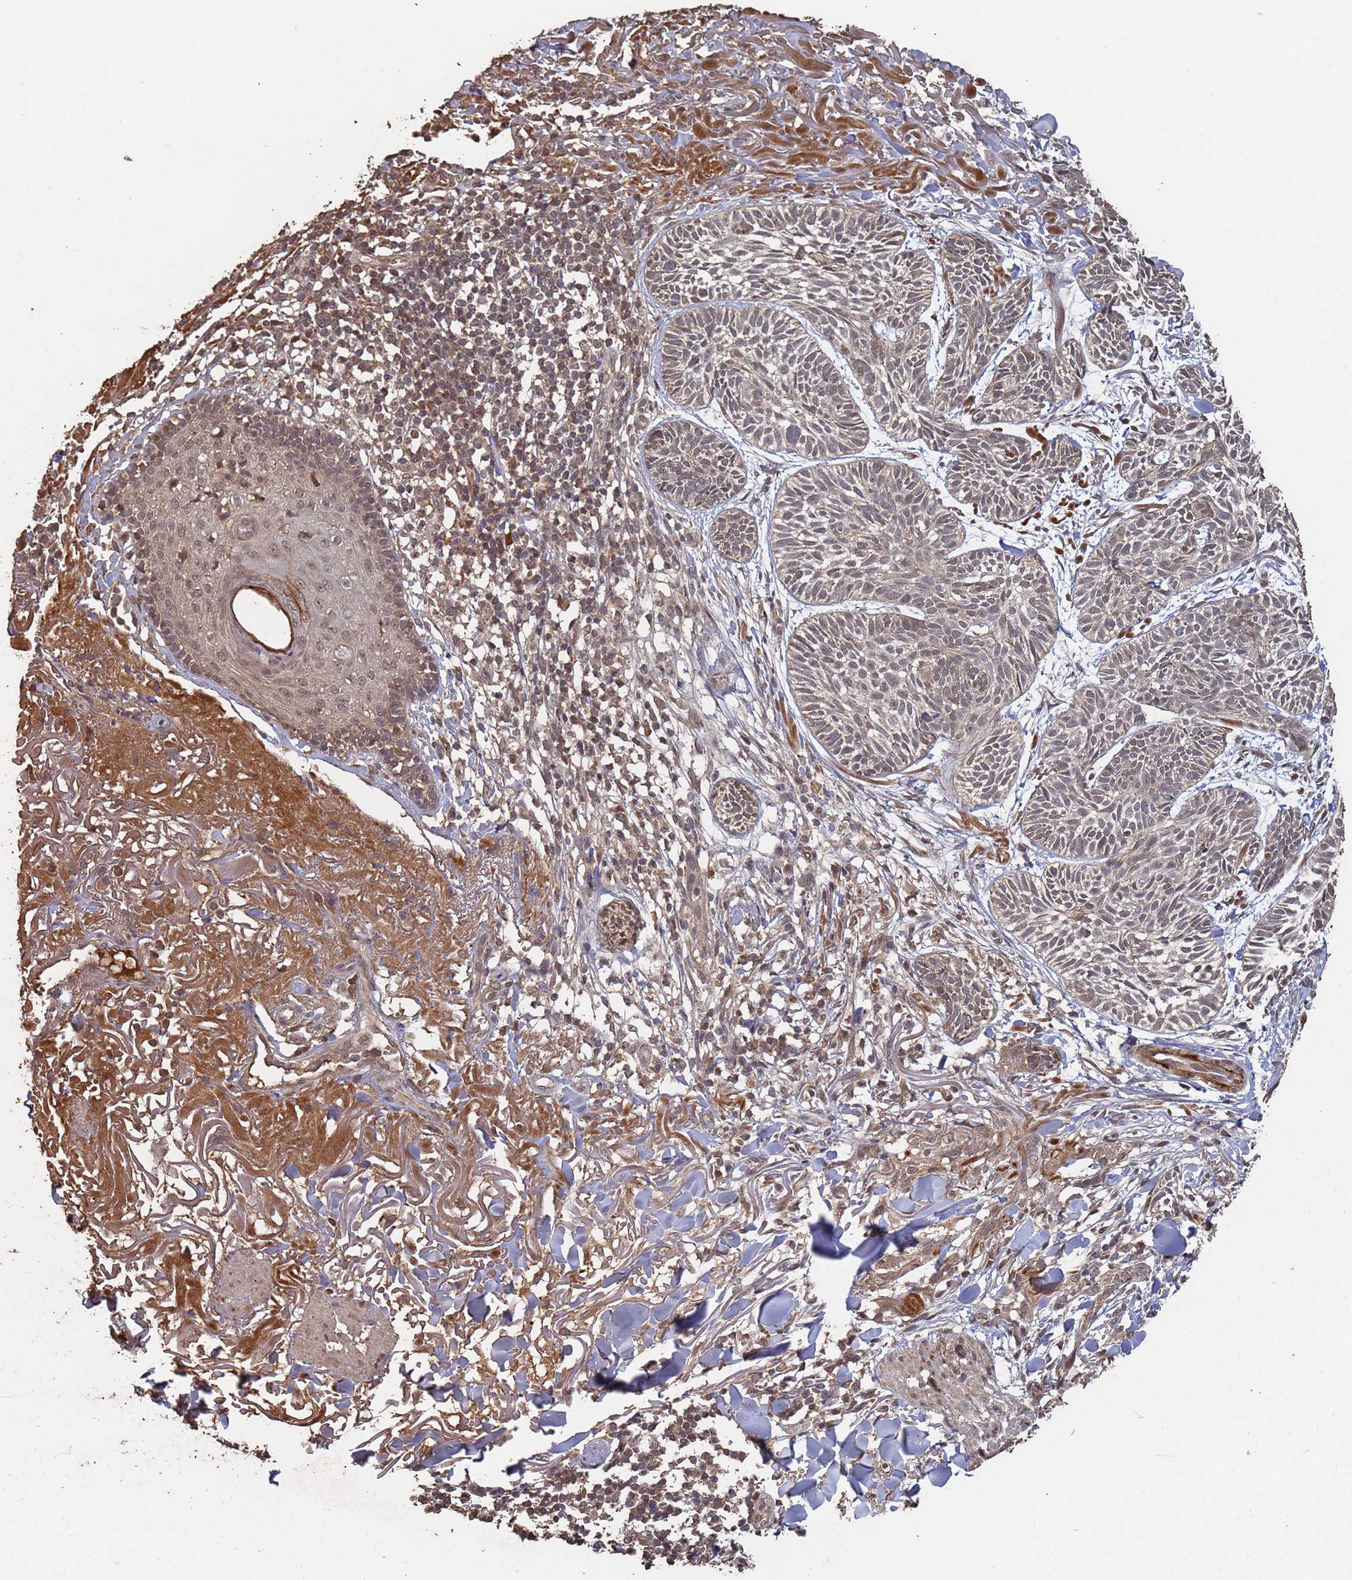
{"staining": {"intensity": "negative", "quantity": "none", "location": "none"}, "tissue": "skin cancer", "cell_type": "Tumor cells", "image_type": "cancer", "snomed": [{"axis": "morphology", "description": "Normal tissue, NOS"}, {"axis": "morphology", "description": "Basal cell carcinoma"}, {"axis": "topography", "description": "Skin"}], "caption": "Immunohistochemistry image of neoplastic tissue: human skin basal cell carcinoma stained with DAB displays no significant protein staining in tumor cells.", "gene": "FRAT1", "patient": {"sex": "male", "age": 66}}